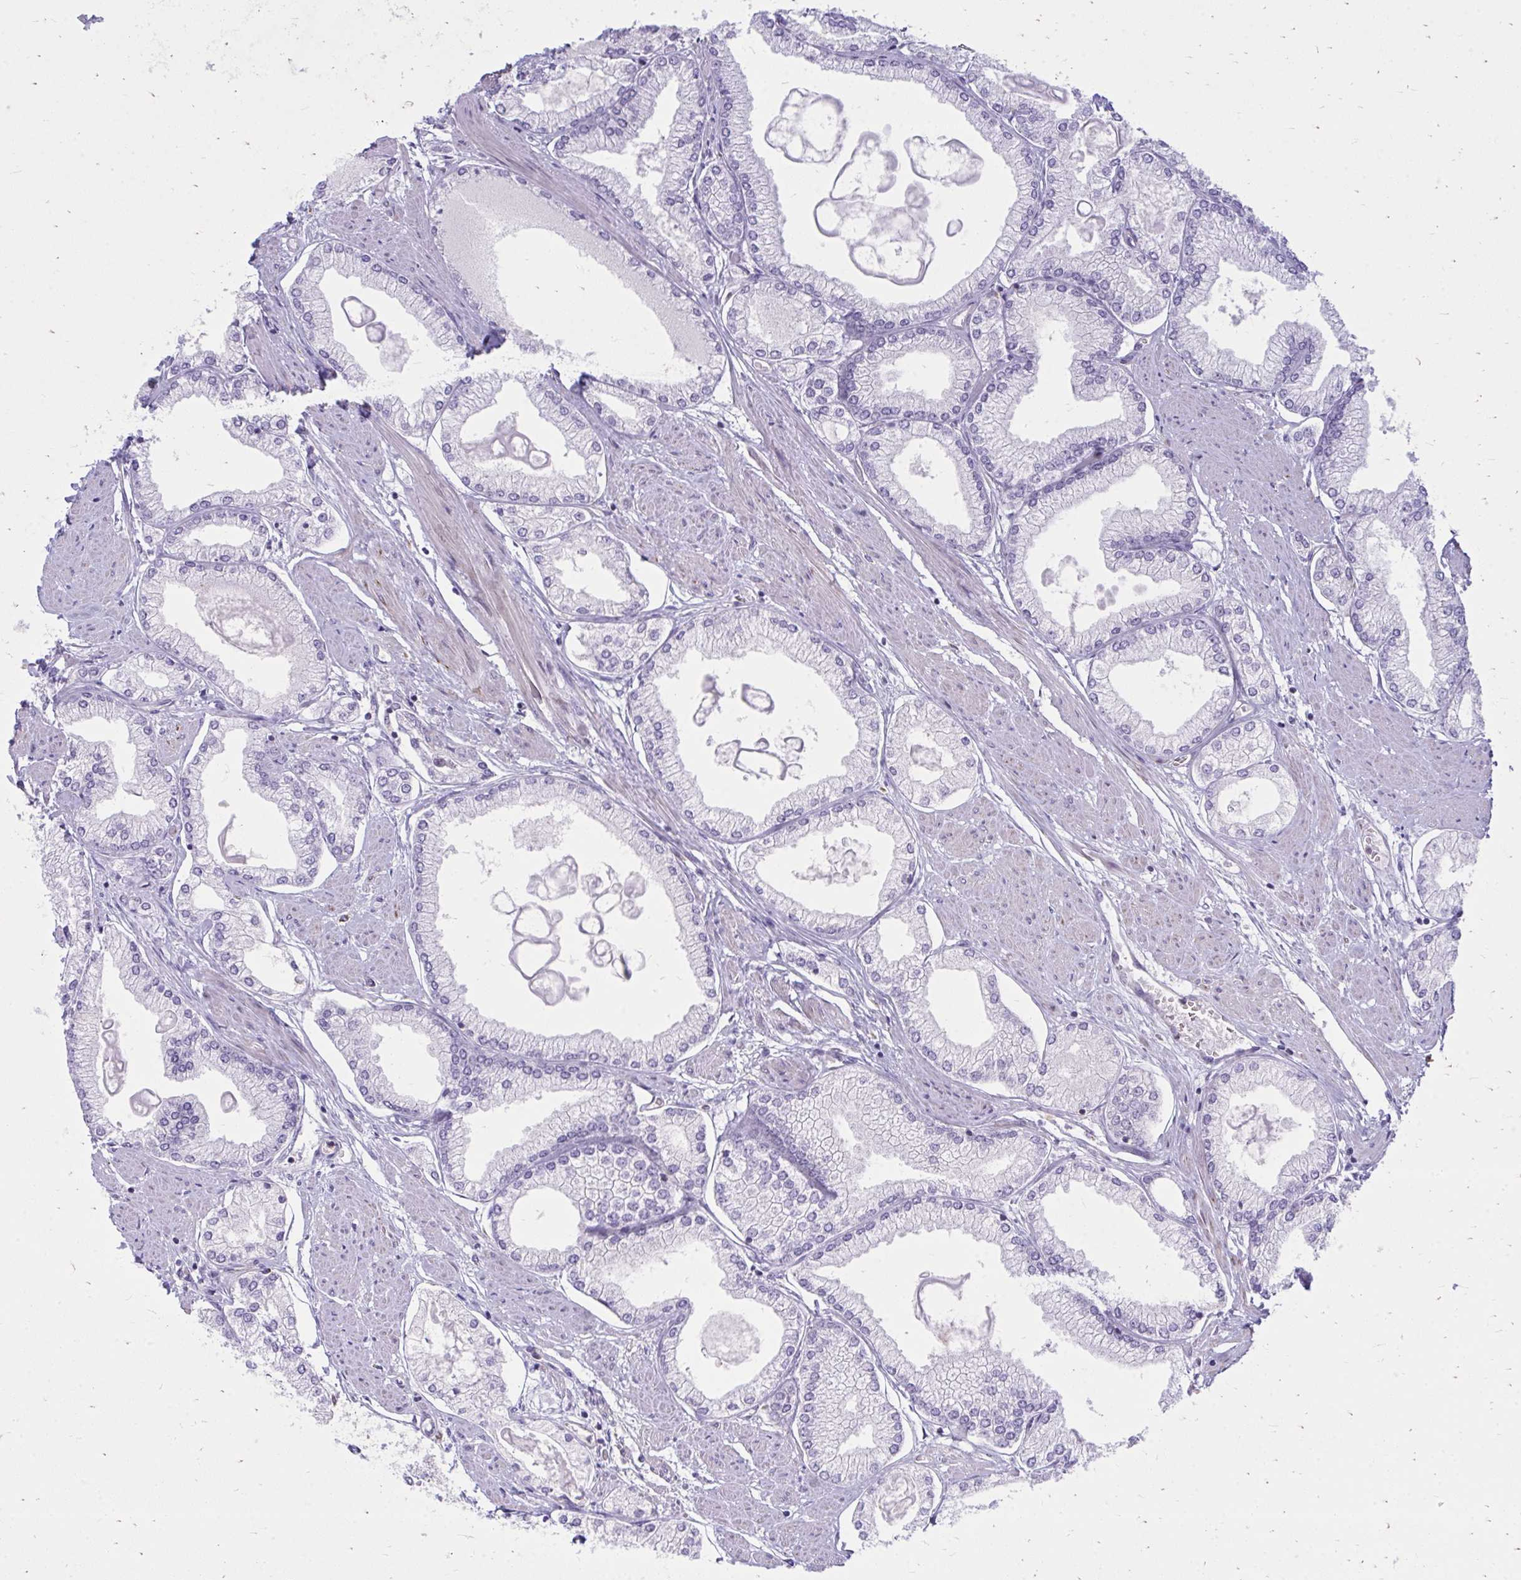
{"staining": {"intensity": "negative", "quantity": "none", "location": "none"}, "tissue": "prostate cancer", "cell_type": "Tumor cells", "image_type": "cancer", "snomed": [{"axis": "morphology", "description": "Adenocarcinoma, High grade"}, {"axis": "topography", "description": "Prostate"}], "caption": "Tumor cells show no significant expression in high-grade adenocarcinoma (prostate).", "gene": "ASAP1", "patient": {"sex": "male", "age": 68}}